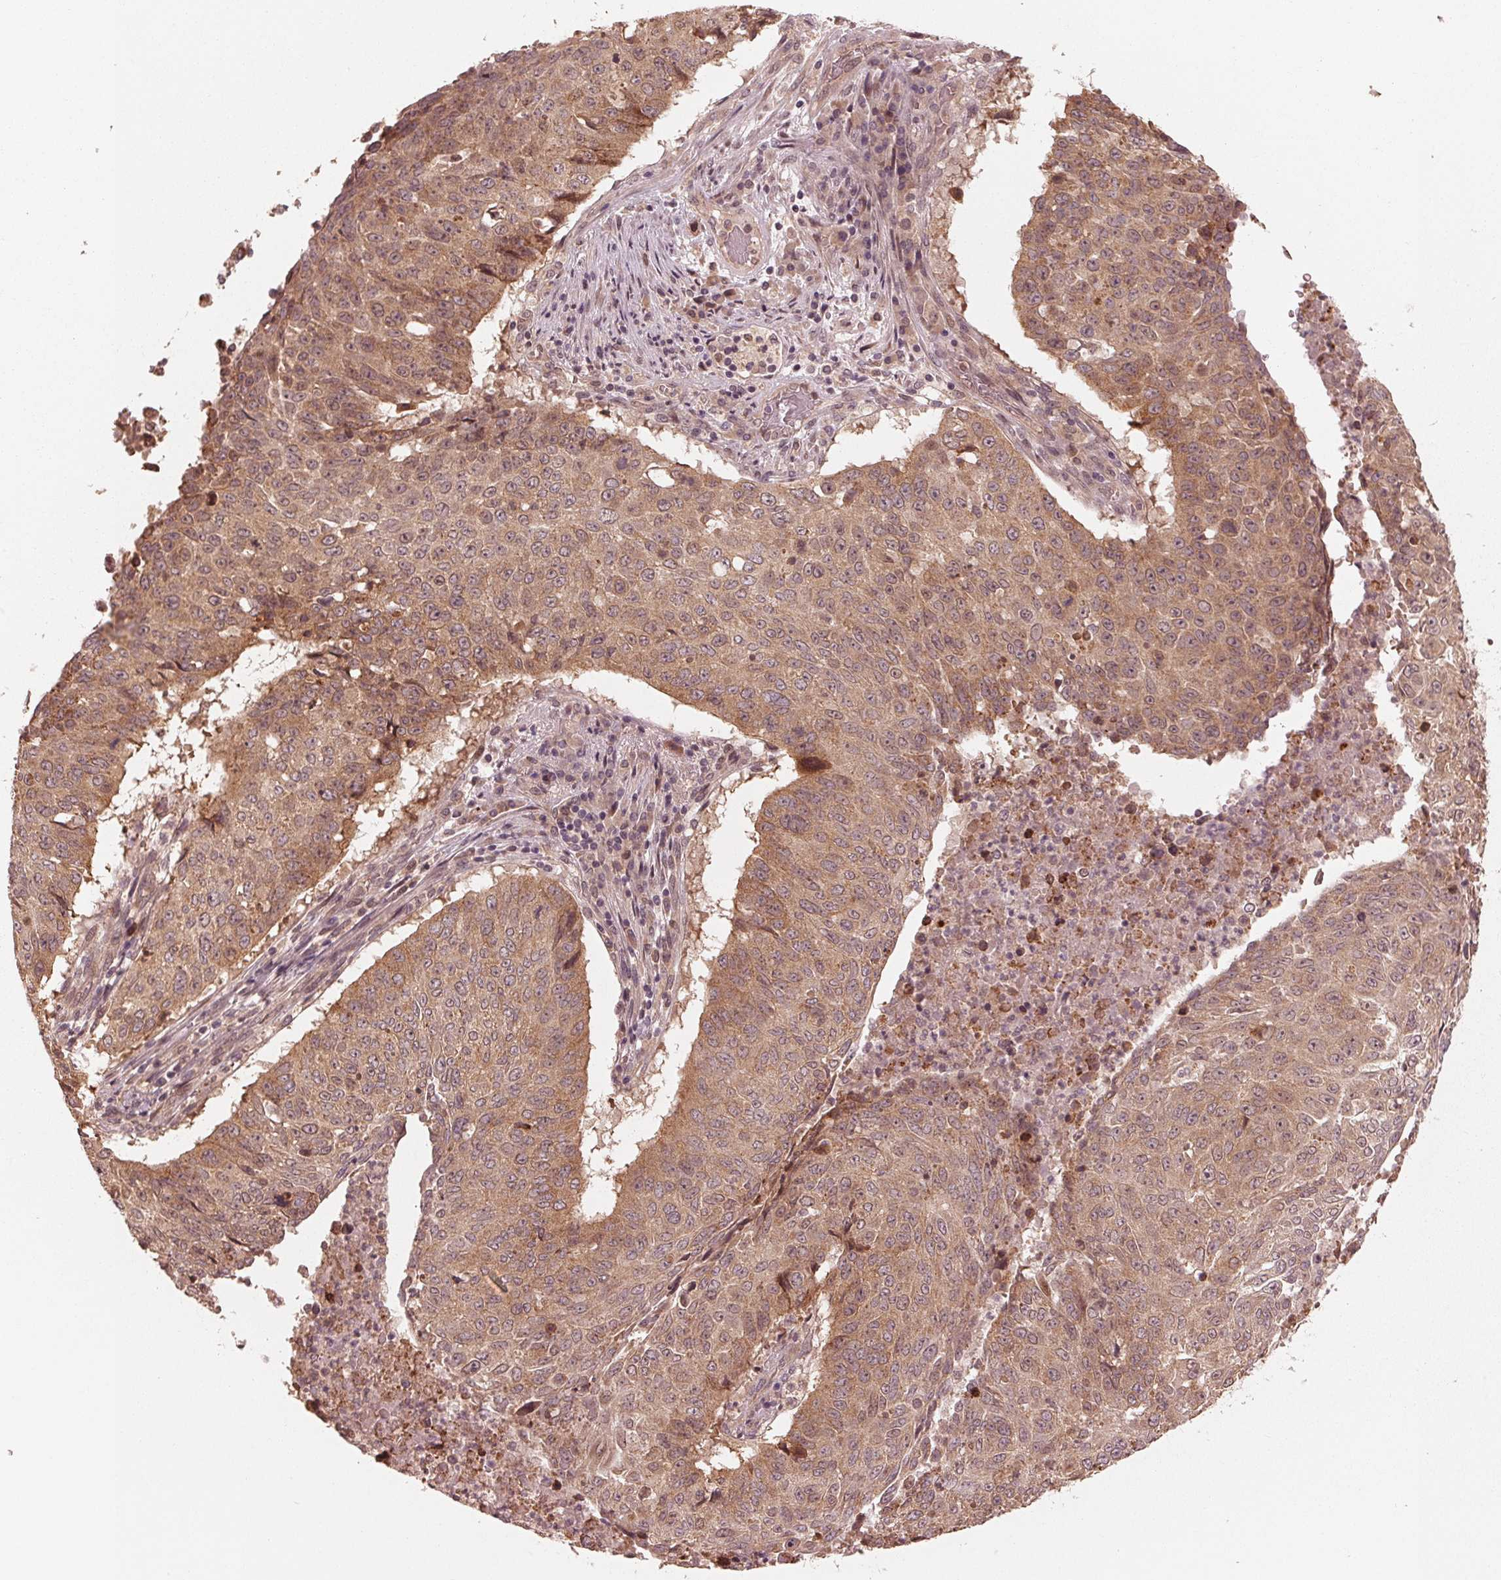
{"staining": {"intensity": "weak", "quantity": ">75%", "location": "cytoplasmic/membranous,nuclear"}, "tissue": "lung cancer", "cell_type": "Tumor cells", "image_type": "cancer", "snomed": [{"axis": "morphology", "description": "Normal tissue, NOS"}, {"axis": "morphology", "description": "Squamous cell carcinoma, NOS"}, {"axis": "topography", "description": "Bronchus"}, {"axis": "topography", "description": "Lung"}], "caption": "Squamous cell carcinoma (lung) stained with DAB (3,3'-diaminobenzidine) immunohistochemistry (IHC) displays low levels of weak cytoplasmic/membranous and nuclear positivity in approximately >75% of tumor cells.", "gene": "ZNF471", "patient": {"sex": "male", "age": 64}}